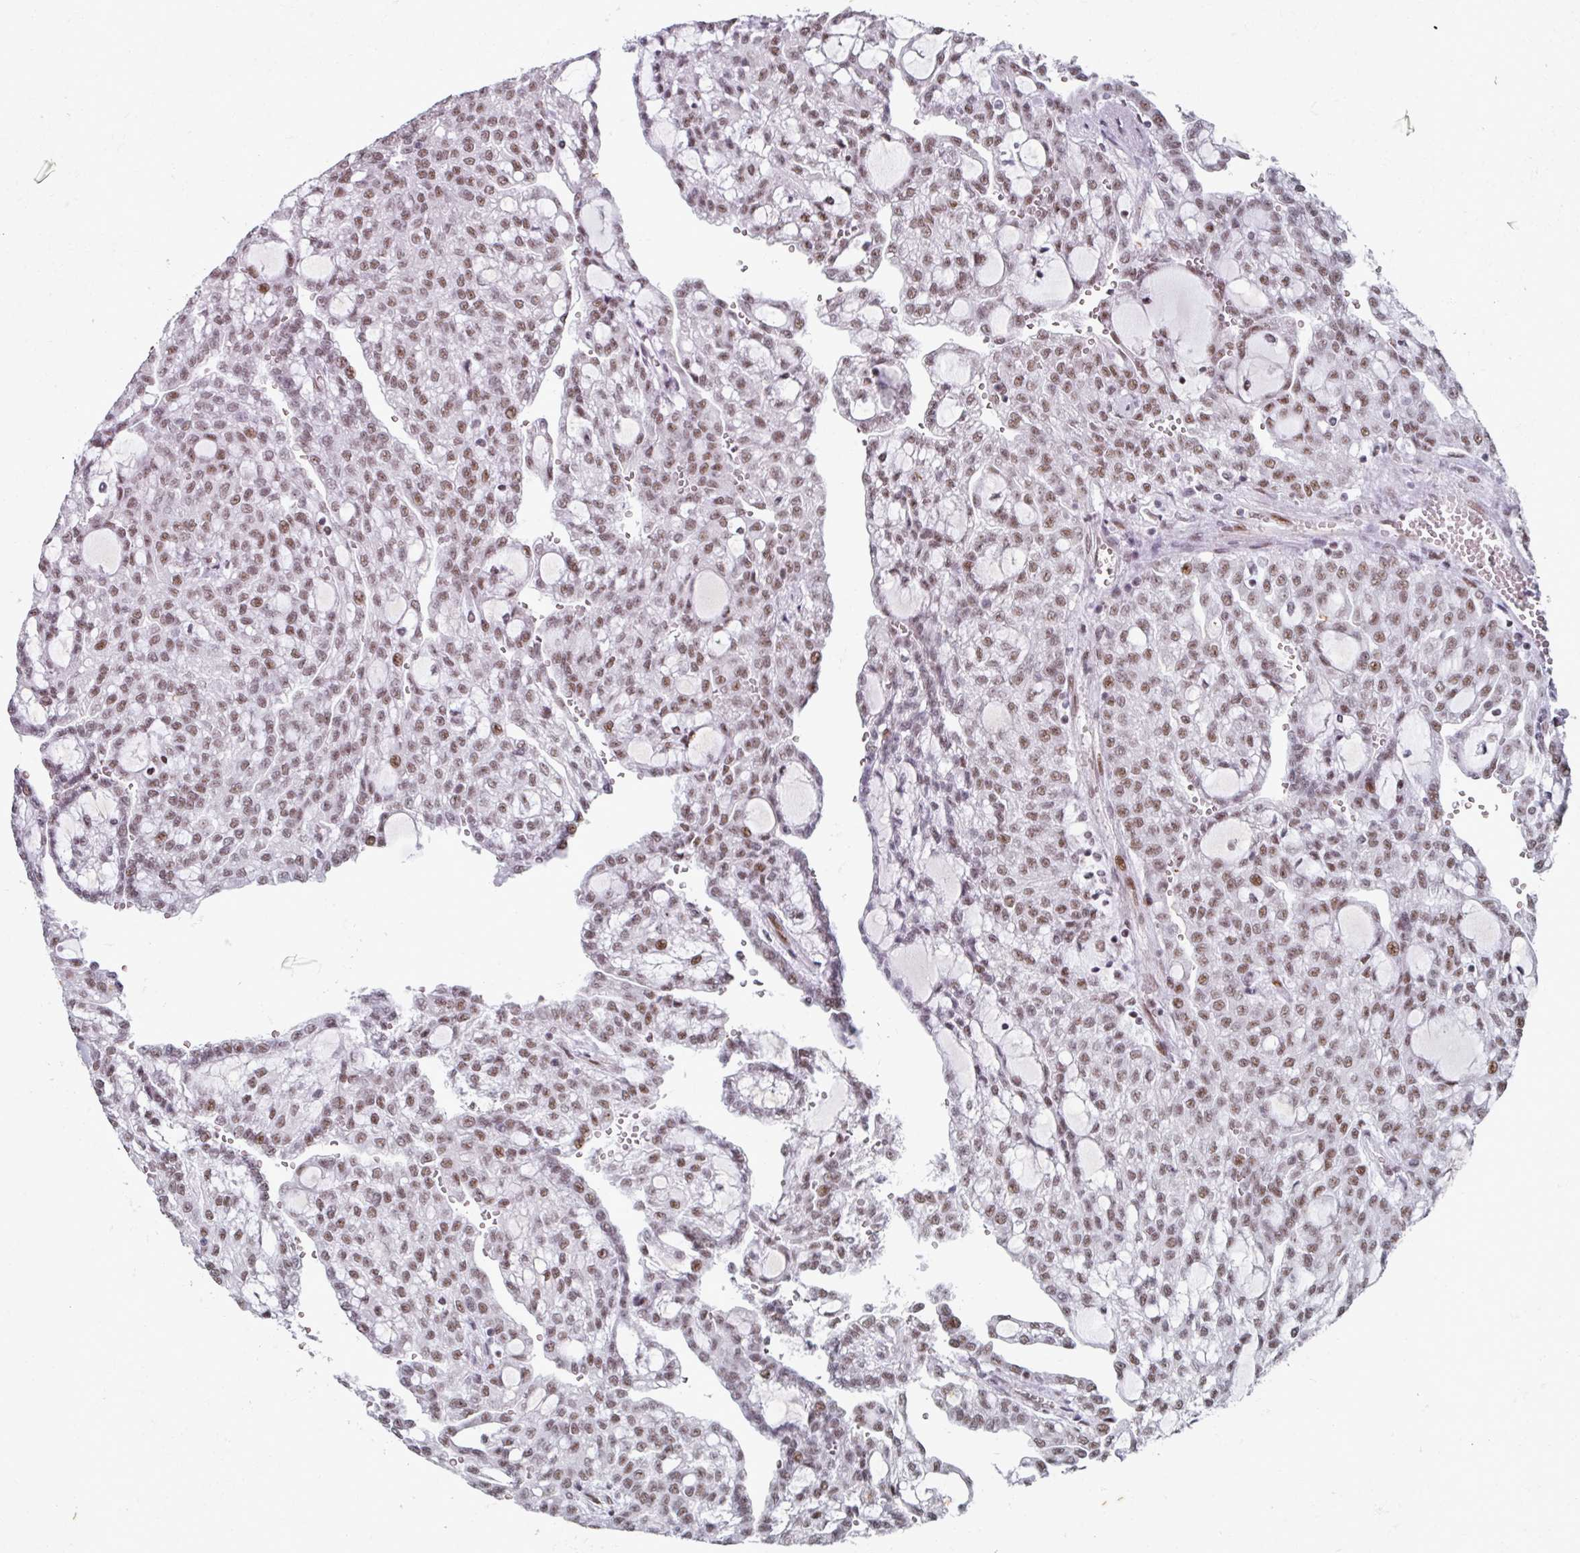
{"staining": {"intensity": "moderate", "quantity": ">75%", "location": "nuclear"}, "tissue": "renal cancer", "cell_type": "Tumor cells", "image_type": "cancer", "snomed": [{"axis": "morphology", "description": "Adenocarcinoma, NOS"}, {"axis": "topography", "description": "Kidney"}], "caption": "About >75% of tumor cells in renal adenocarcinoma demonstrate moderate nuclear protein expression as visualized by brown immunohistochemical staining.", "gene": "SF3B5", "patient": {"sex": "male", "age": 63}}